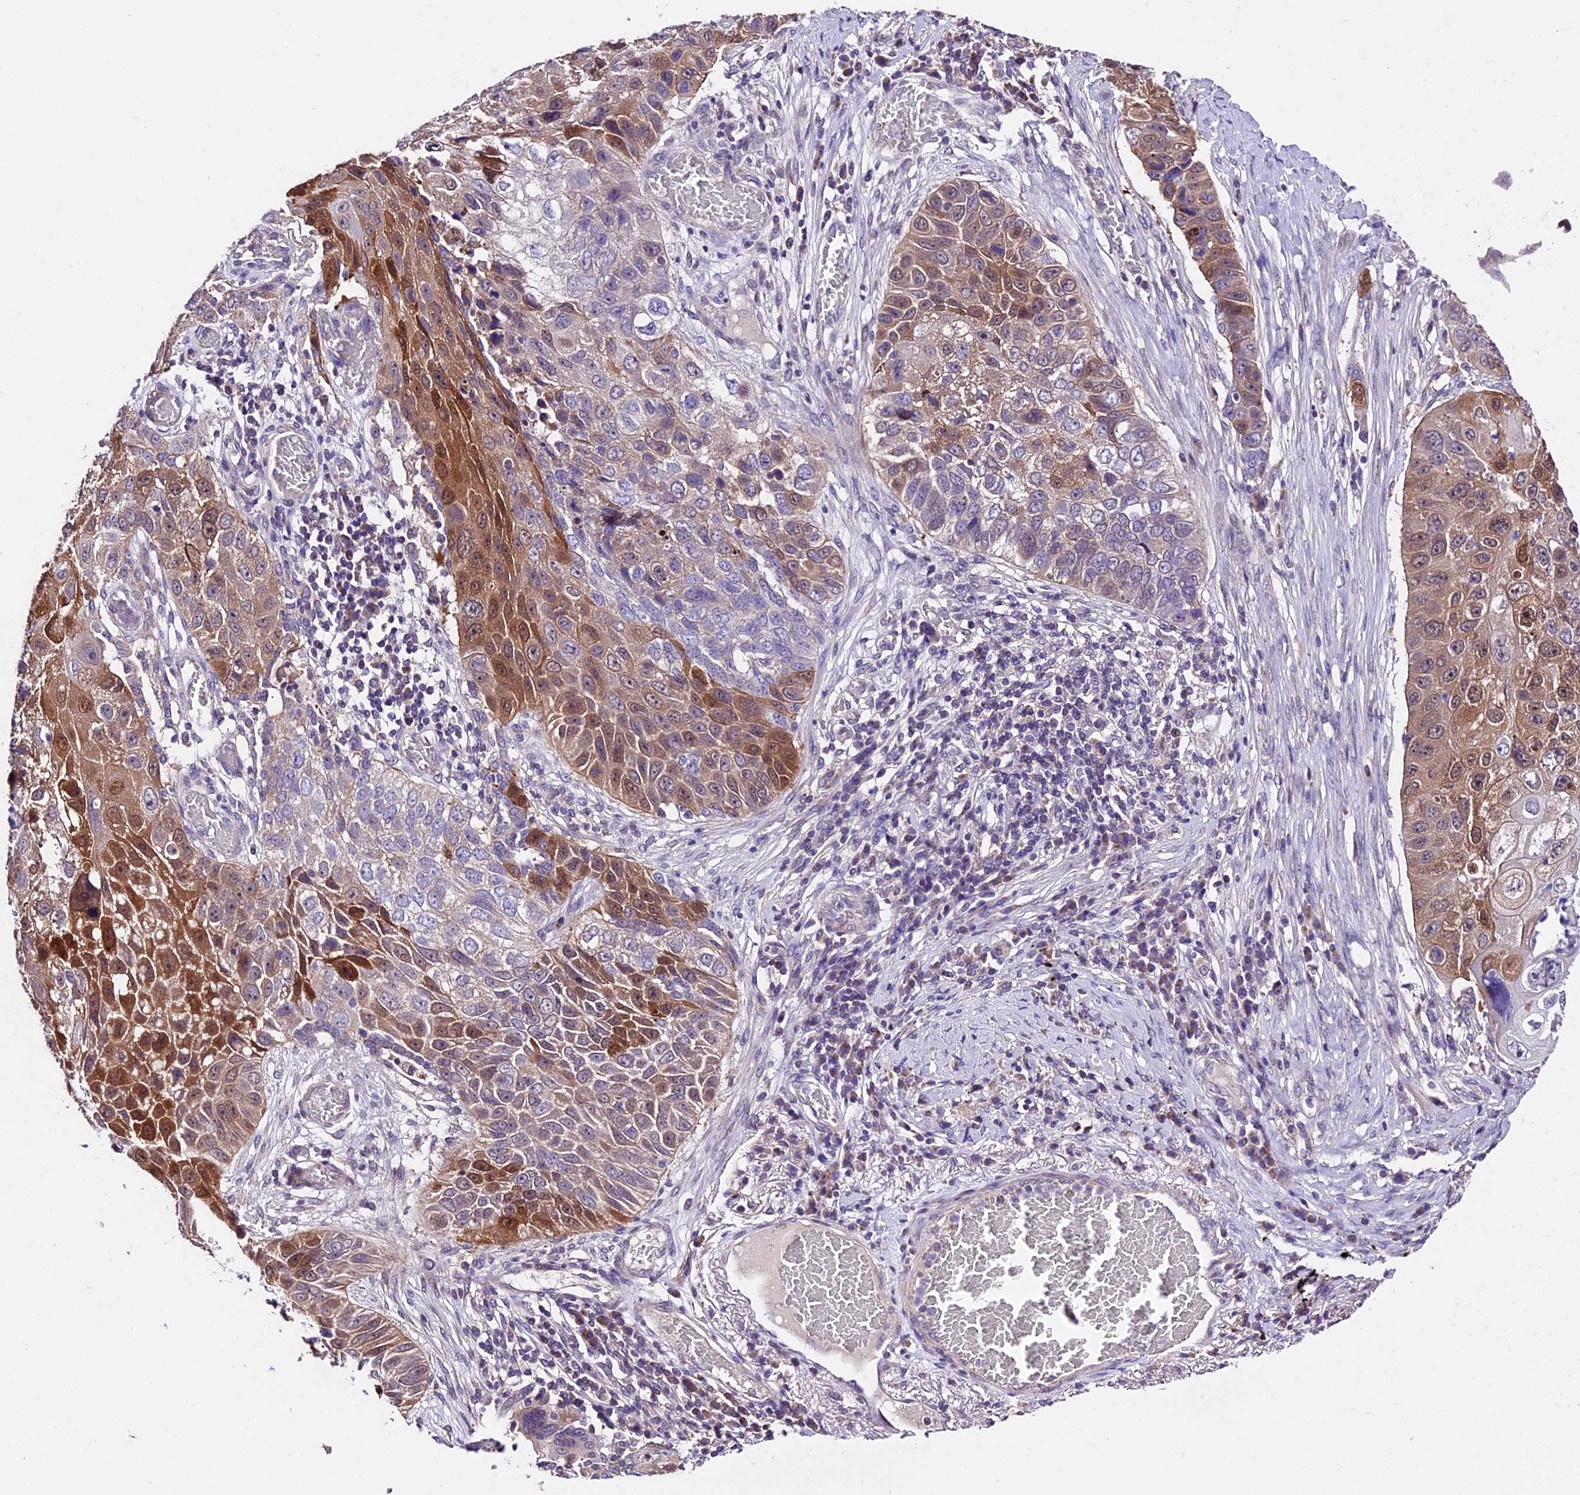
{"staining": {"intensity": "moderate", "quantity": "25%-75%", "location": "cytoplasmic/membranous,nuclear"}, "tissue": "lung cancer", "cell_type": "Tumor cells", "image_type": "cancer", "snomed": [{"axis": "morphology", "description": "Squamous cell carcinoma, NOS"}, {"axis": "topography", "description": "Lung"}], "caption": "High-magnification brightfield microscopy of squamous cell carcinoma (lung) stained with DAB (brown) and counterstained with hematoxylin (blue). tumor cells exhibit moderate cytoplasmic/membranous and nuclear positivity is seen in approximately25%-75% of cells.", "gene": "DDX28", "patient": {"sex": "male", "age": 61}}